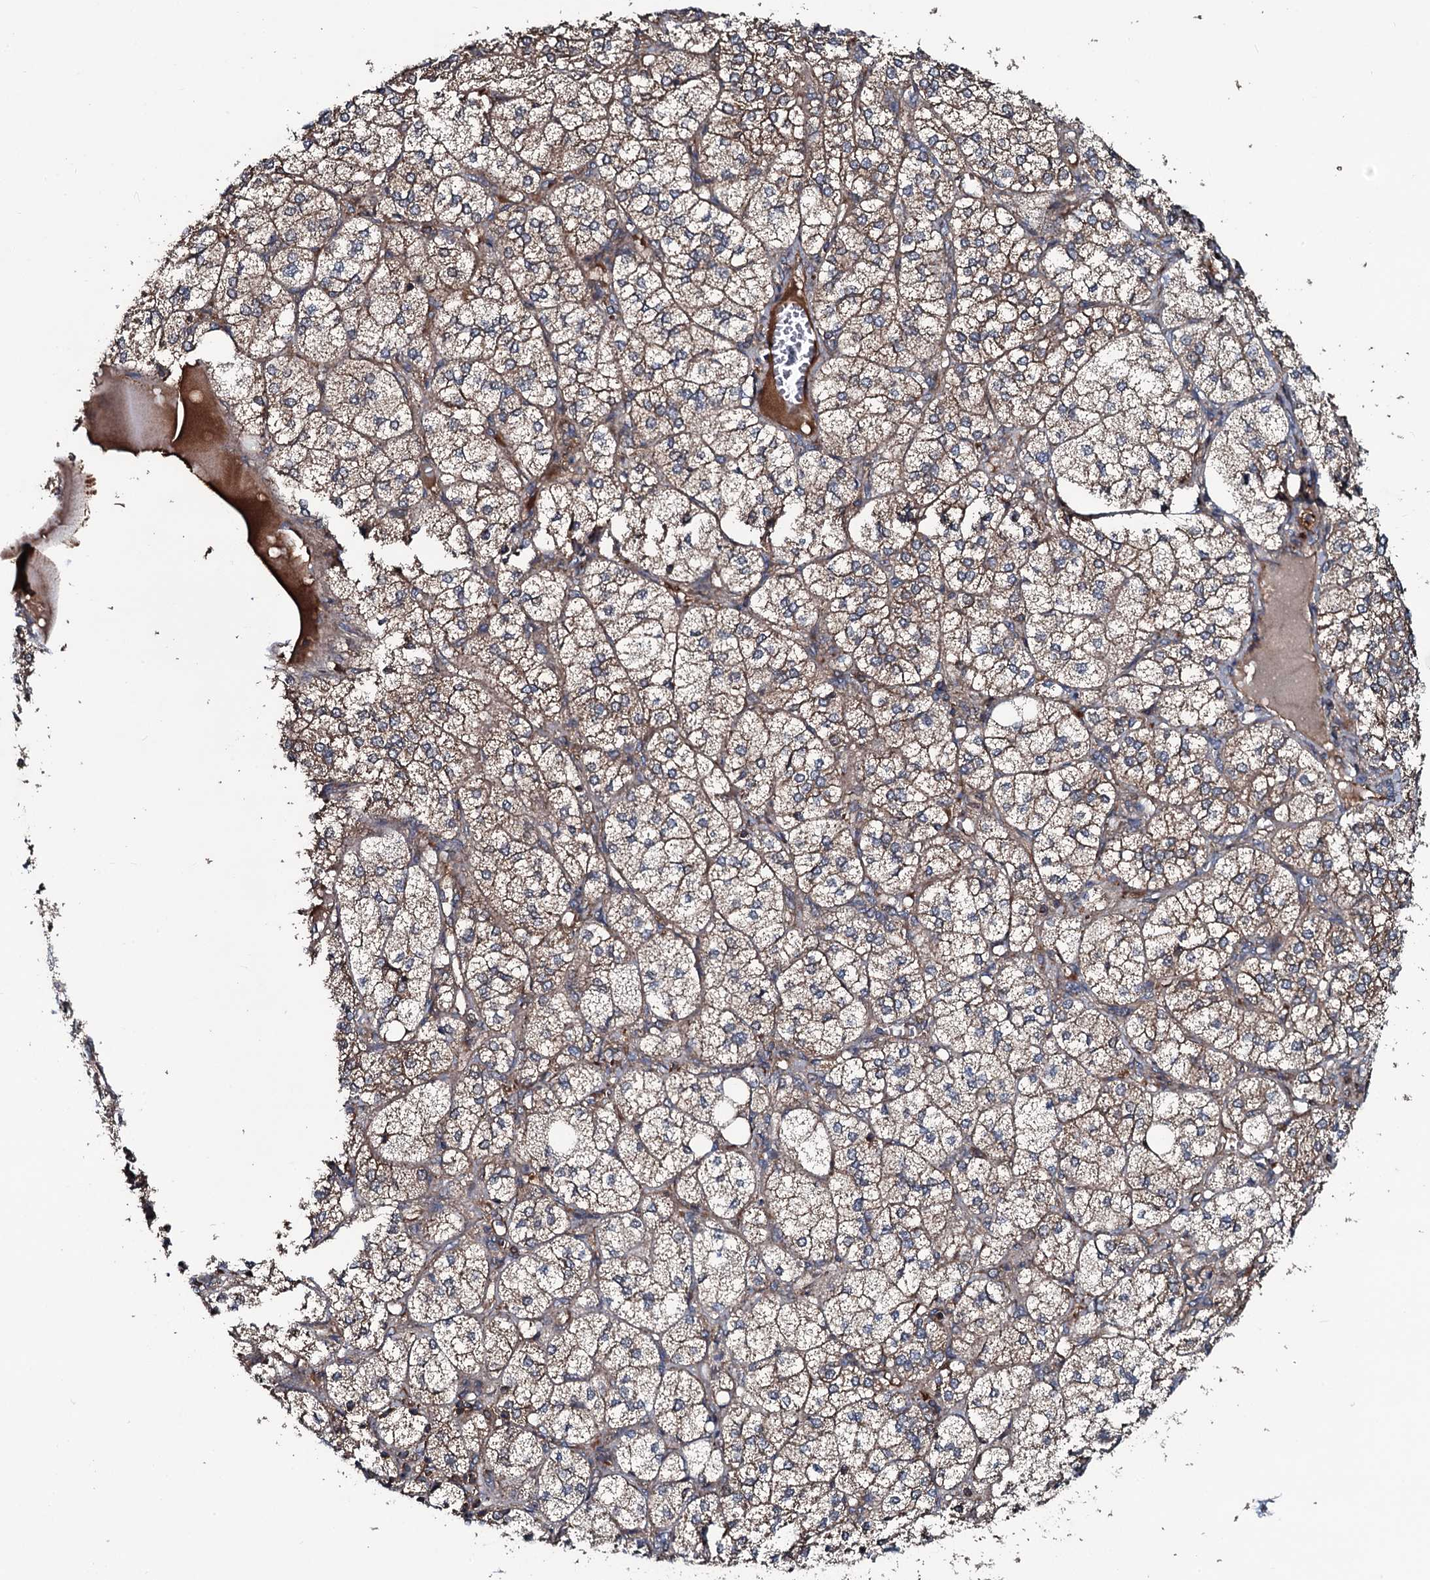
{"staining": {"intensity": "moderate", "quantity": "<25%", "location": "cytoplasmic/membranous"}, "tissue": "adrenal gland", "cell_type": "Glandular cells", "image_type": "normal", "snomed": [{"axis": "morphology", "description": "Normal tissue, NOS"}, {"axis": "topography", "description": "Adrenal gland"}], "caption": "Brown immunohistochemical staining in unremarkable human adrenal gland displays moderate cytoplasmic/membranous expression in approximately <25% of glandular cells. Nuclei are stained in blue.", "gene": "USPL1", "patient": {"sex": "female", "age": 61}}